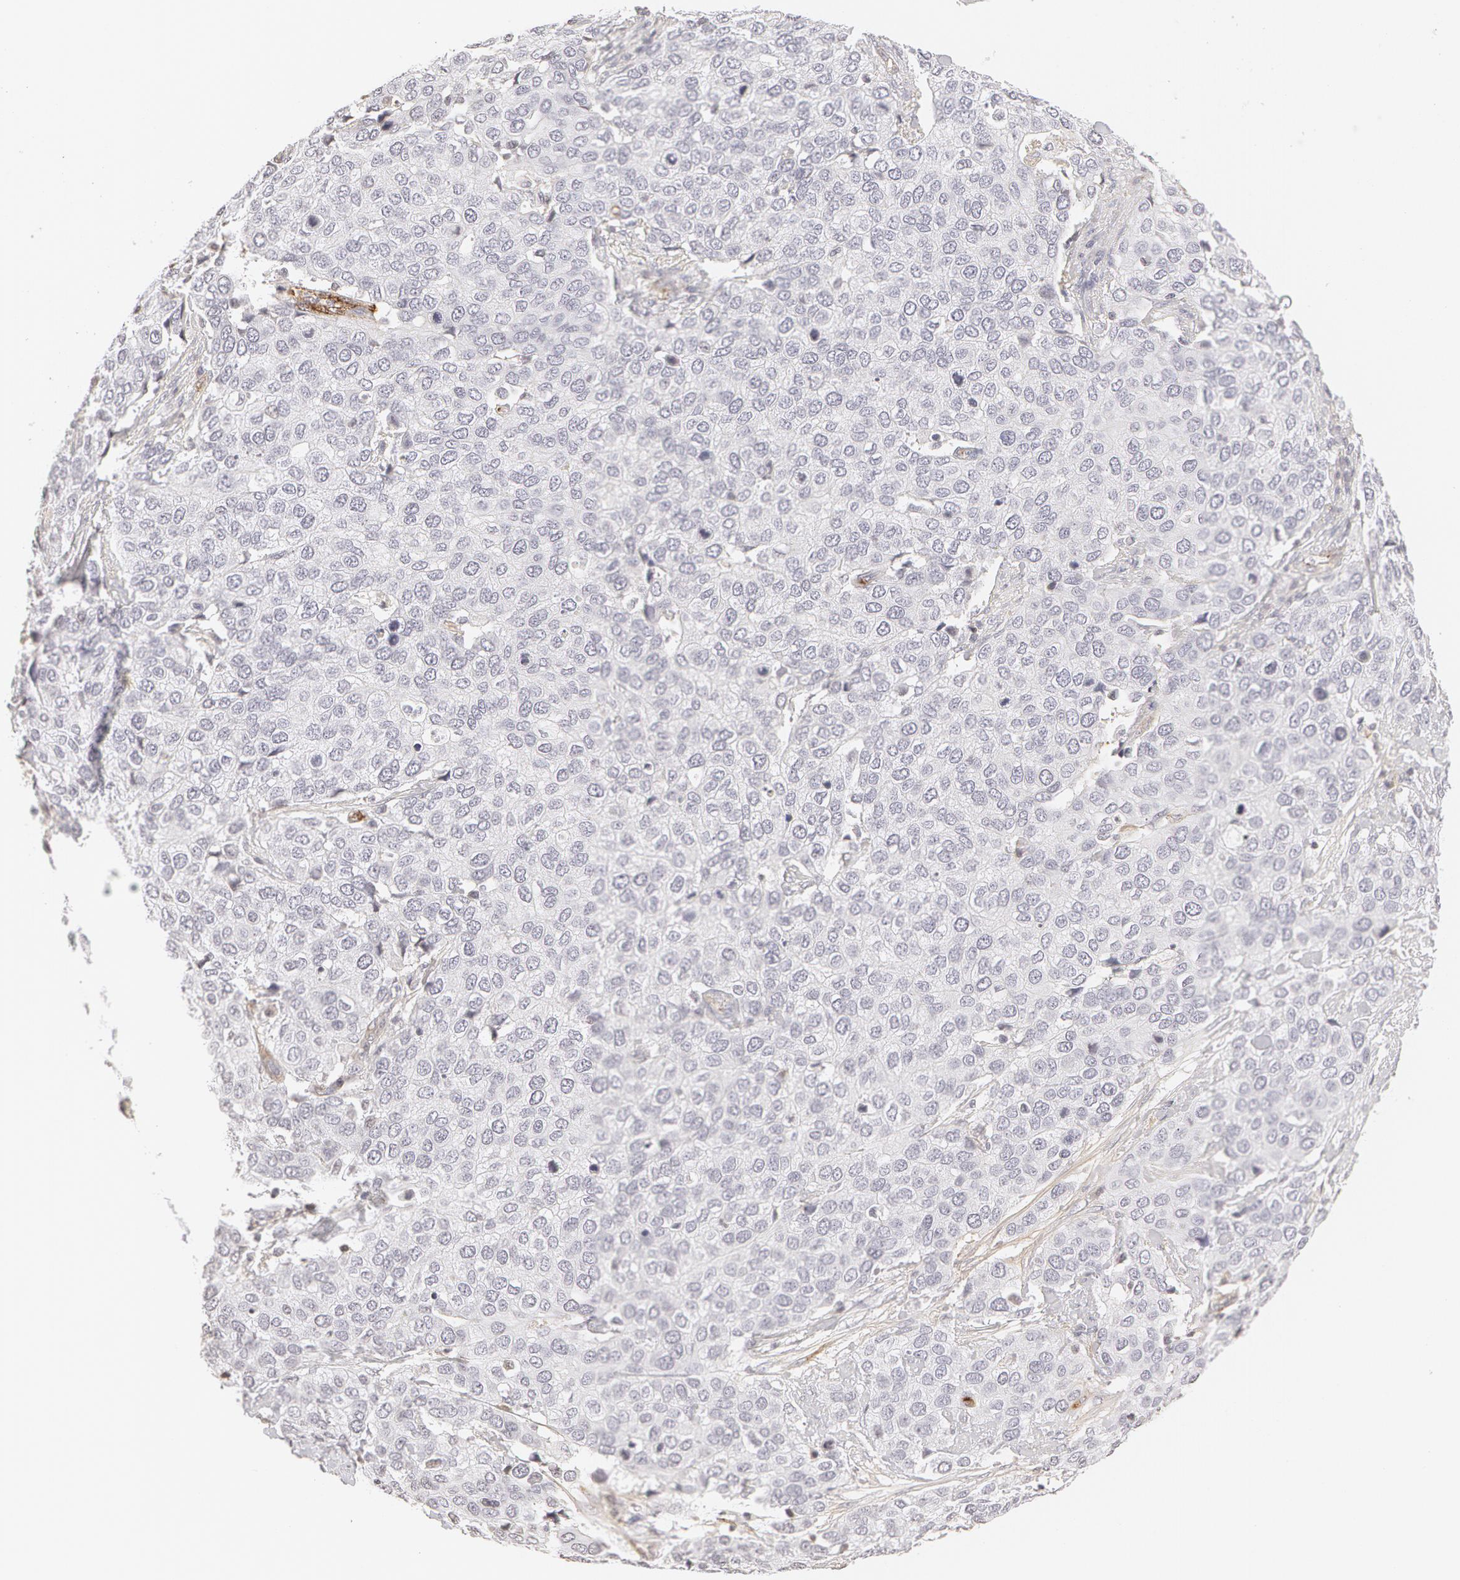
{"staining": {"intensity": "negative", "quantity": "none", "location": "none"}, "tissue": "cervical cancer", "cell_type": "Tumor cells", "image_type": "cancer", "snomed": [{"axis": "morphology", "description": "Squamous cell carcinoma, NOS"}, {"axis": "topography", "description": "Cervix"}], "caption": "Cervical cancer (squamous cell carcinoma) was stained to show a protein in brown. There is no significant expression in tumor cells.", "gene": "VWF", "patient": {"sex": "female", "age": 54}}